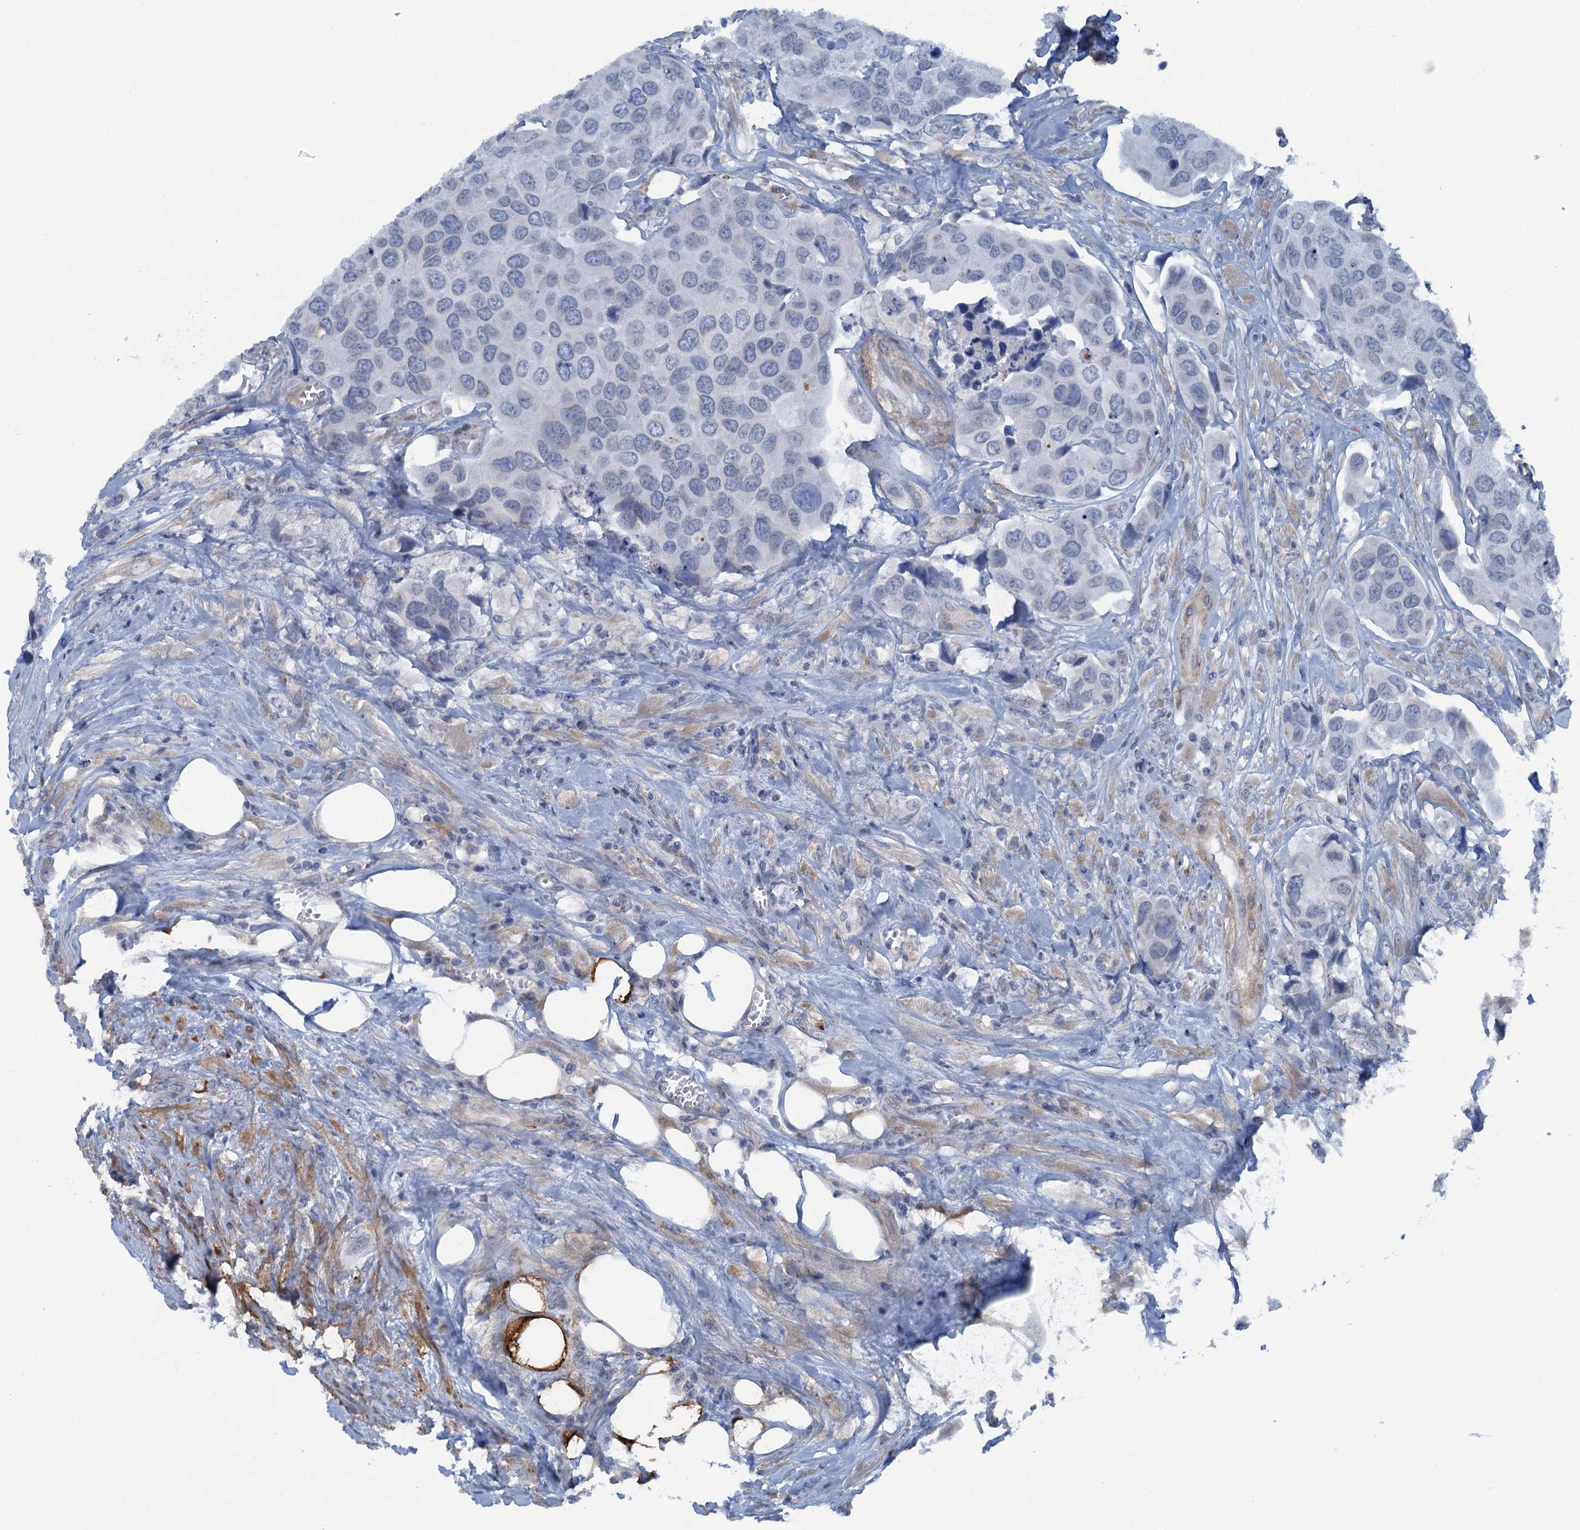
{"staining": {"intensity": "negative", "quantity": "none", "location": "none"}, "tissue": "urothelial cancer", "cell_type": "Tumor cells", "image_type": "cancer", "snomed": [{"axis": "morphology", "description": "Urothelial carcinoma, High grade"}, {"axis": "topography", "description": "Urinary bladder"}], "caption": "Urothelial cancer was stained to show a protein in brown. There is no significant expression in tumor cells. (Stains: DAB immunohistochemistry with hematoxylin counter stain, Microscopy: brightfield microscopy at high magnification).", "gene": "POGLUT3", "patient": {"sex": "male", "age": 74}}